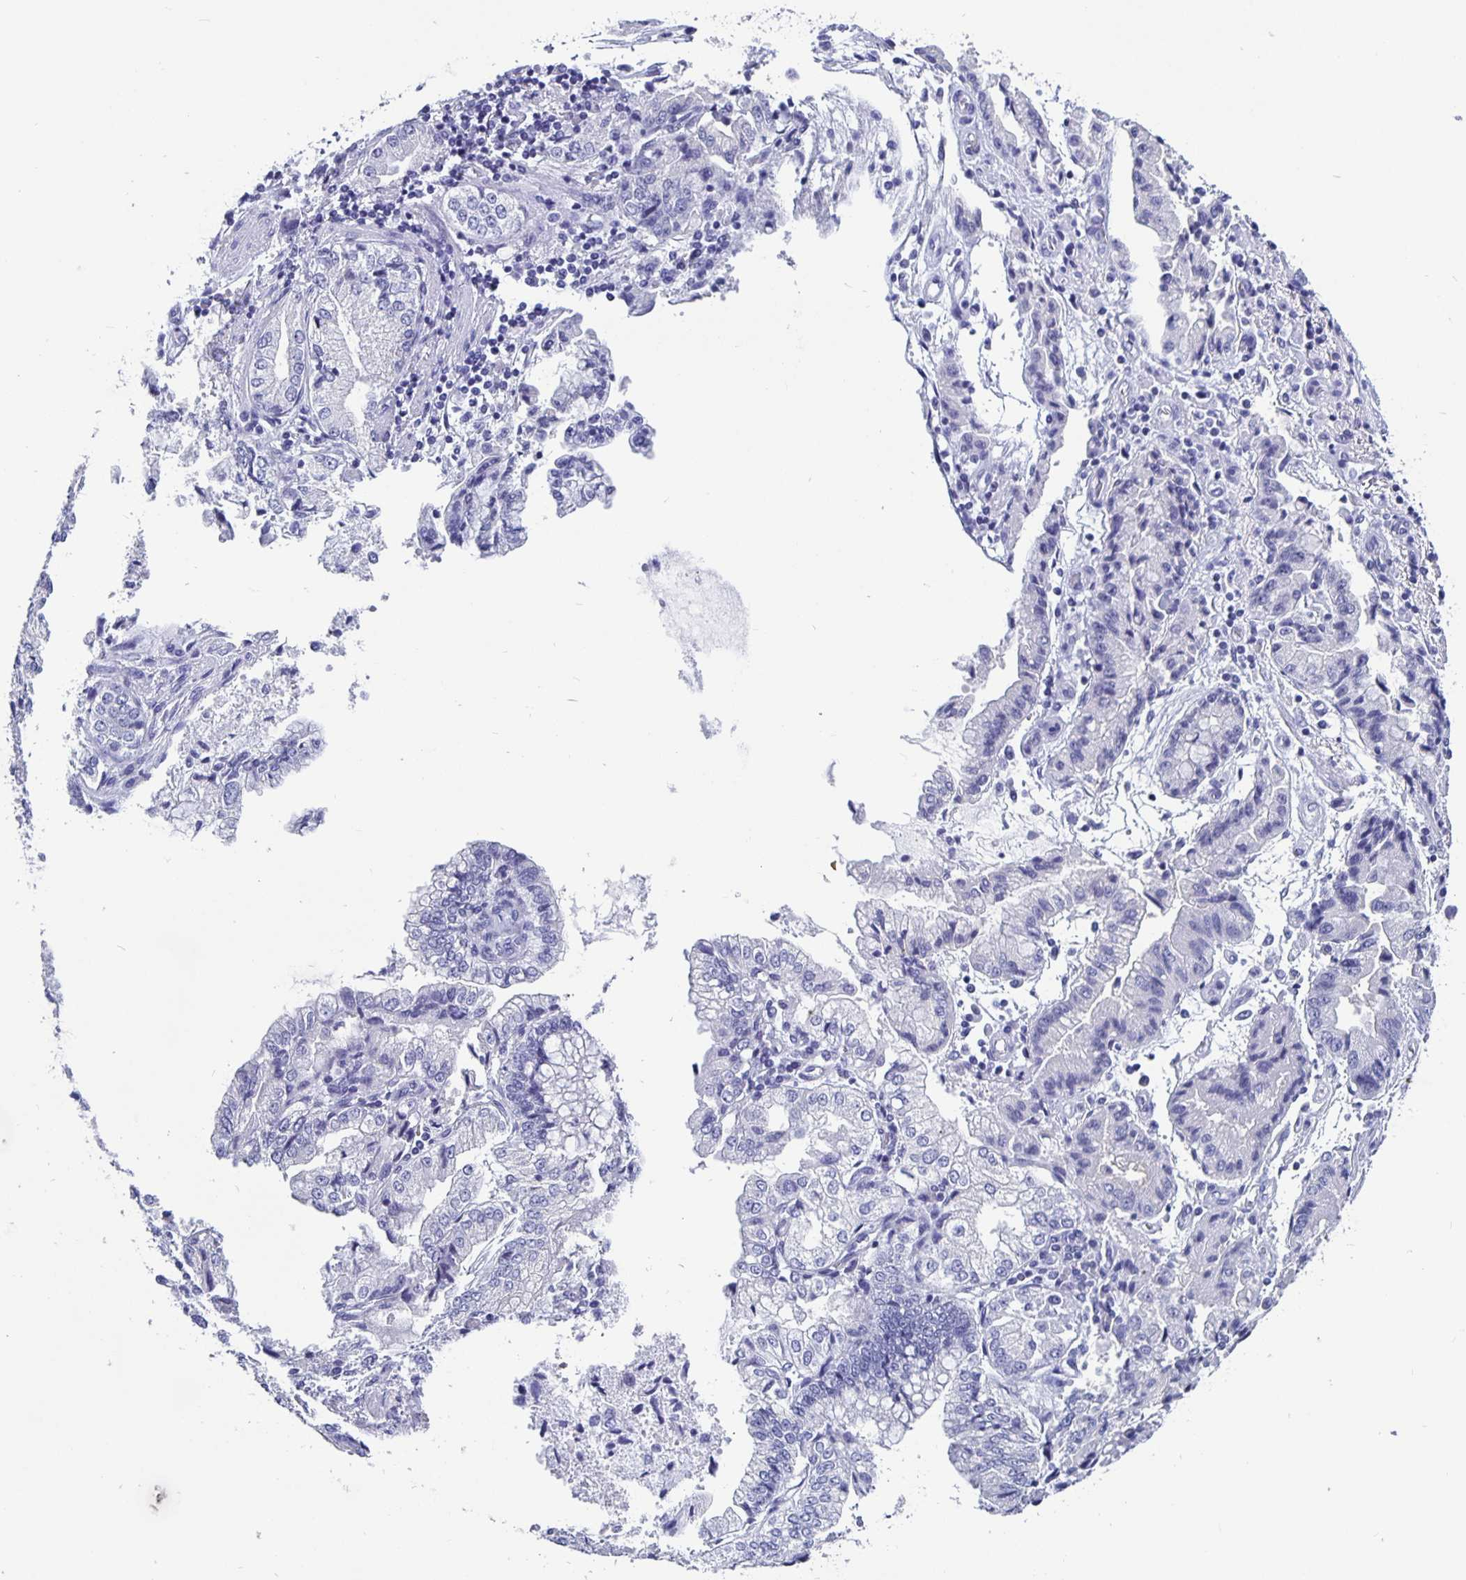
{"staining": {"intensity": "negative", "quantity": "none", "location": "none"}, "tissue": "stomach cancer", "cell_type": "Tumor cells", "image_type": "cancer", "snomed": [{"axis": "morphology", "description": "Adenocarcinoma, NOS"}, {"axis": "topography", "description": "Stomach, upper"}], "caption": "High power microscopy image of an IHC histopathology image of stomach cancer (adenocarcinoma), revealing no significant positivity in tumor cells.", "gene": "ODF3B", "patient": {"sex": "female", "age": 74}}